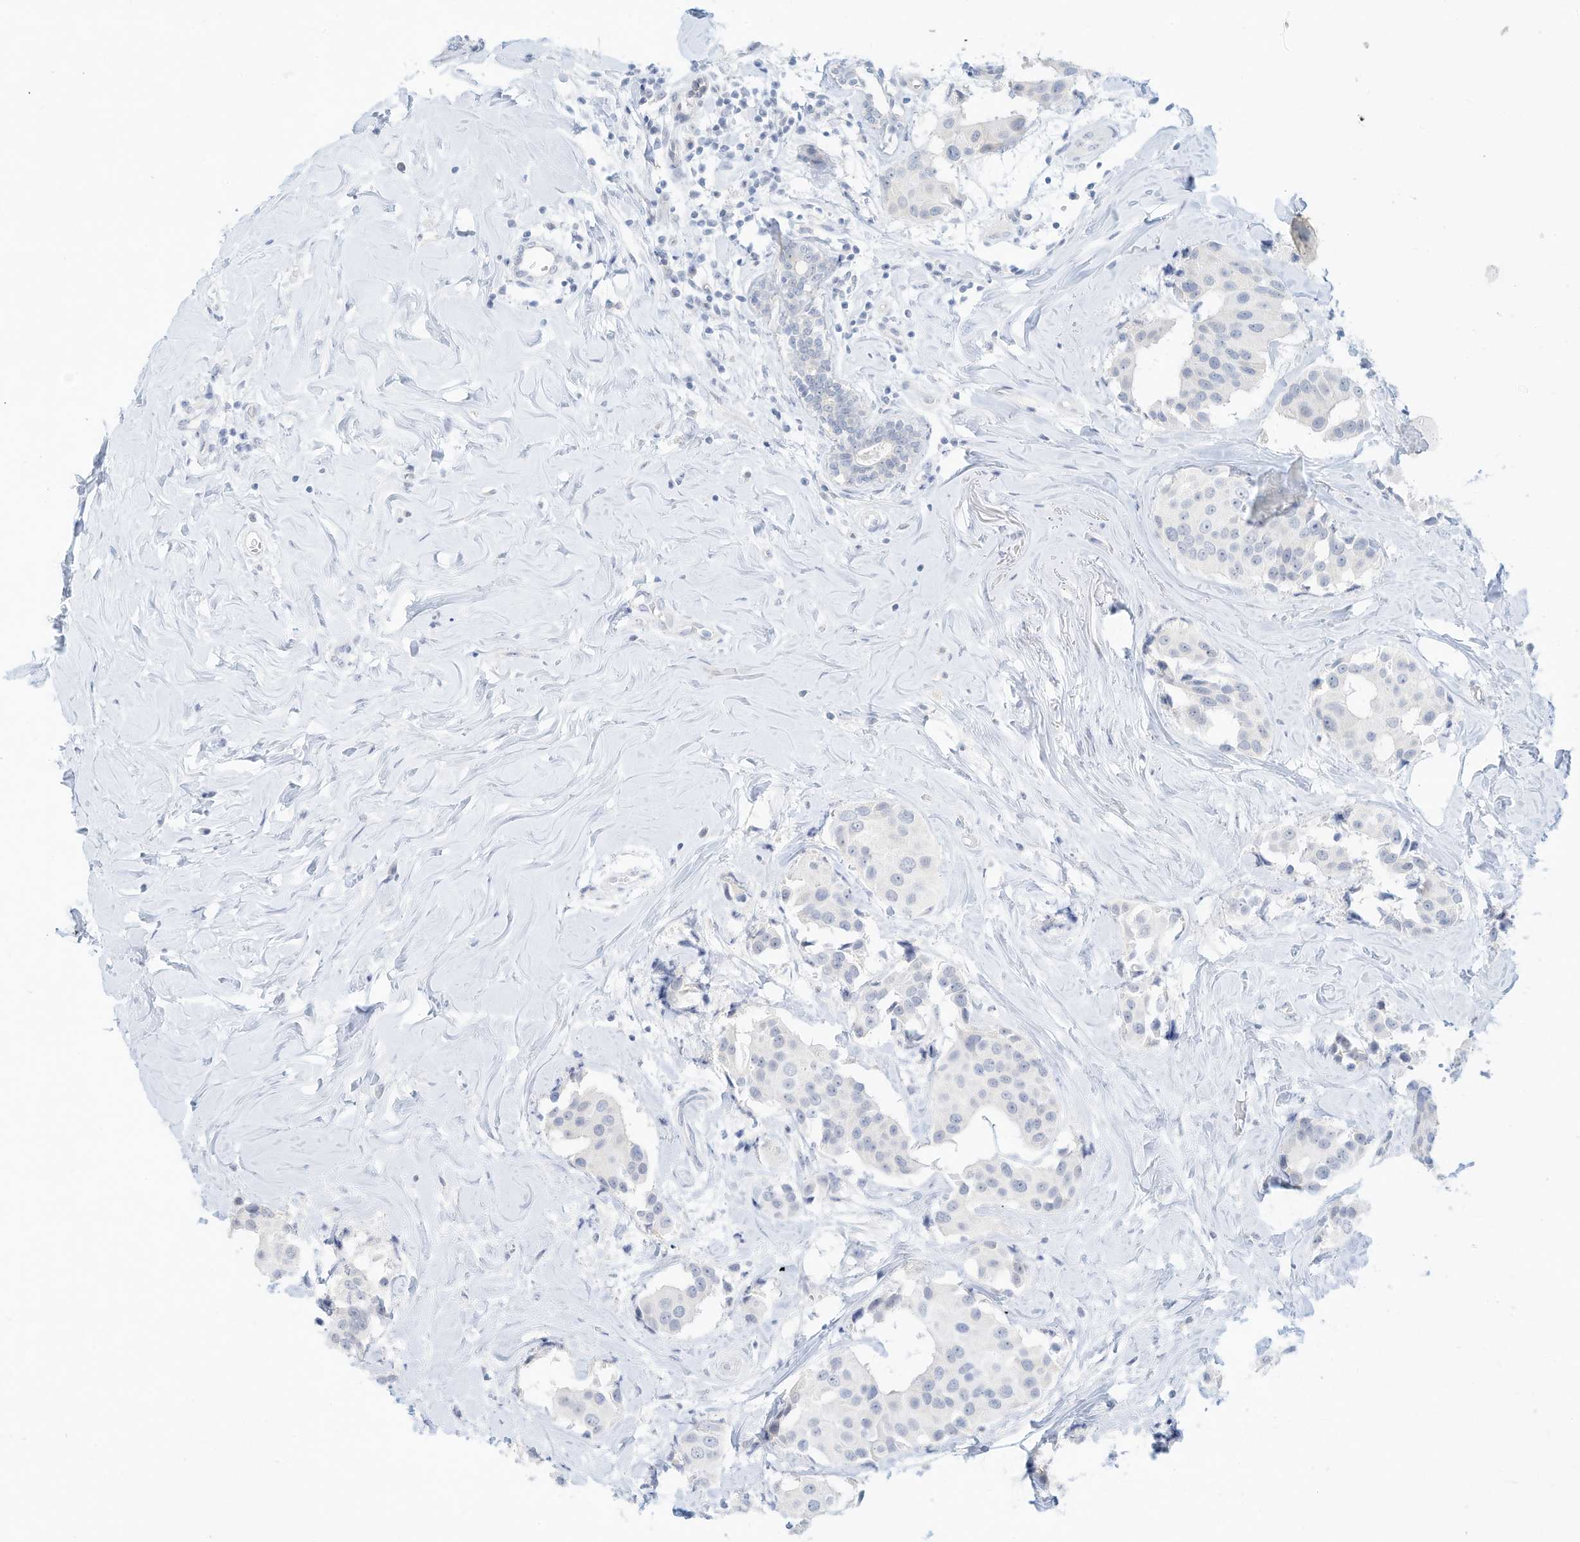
{"staining": {"intensity": "negative", "quantity": "none", "location": "none"}, "tissue": "breast cancer", "cell_type": "Tumor cells", "image_type": "cancer", "snomed": [{"axis": "morphology", "description": "Normal tissue, NOS"}, {"axis": "morphology", "description": "Duct carcinoma"}, {"axis": "topography", "description": "Breast"}], "caption": "Tumor cells are negative for protein expression in human breast intraductal carcinoma.", "gene": "PAK6", "patient": {"sex": "female", "age": 39}}